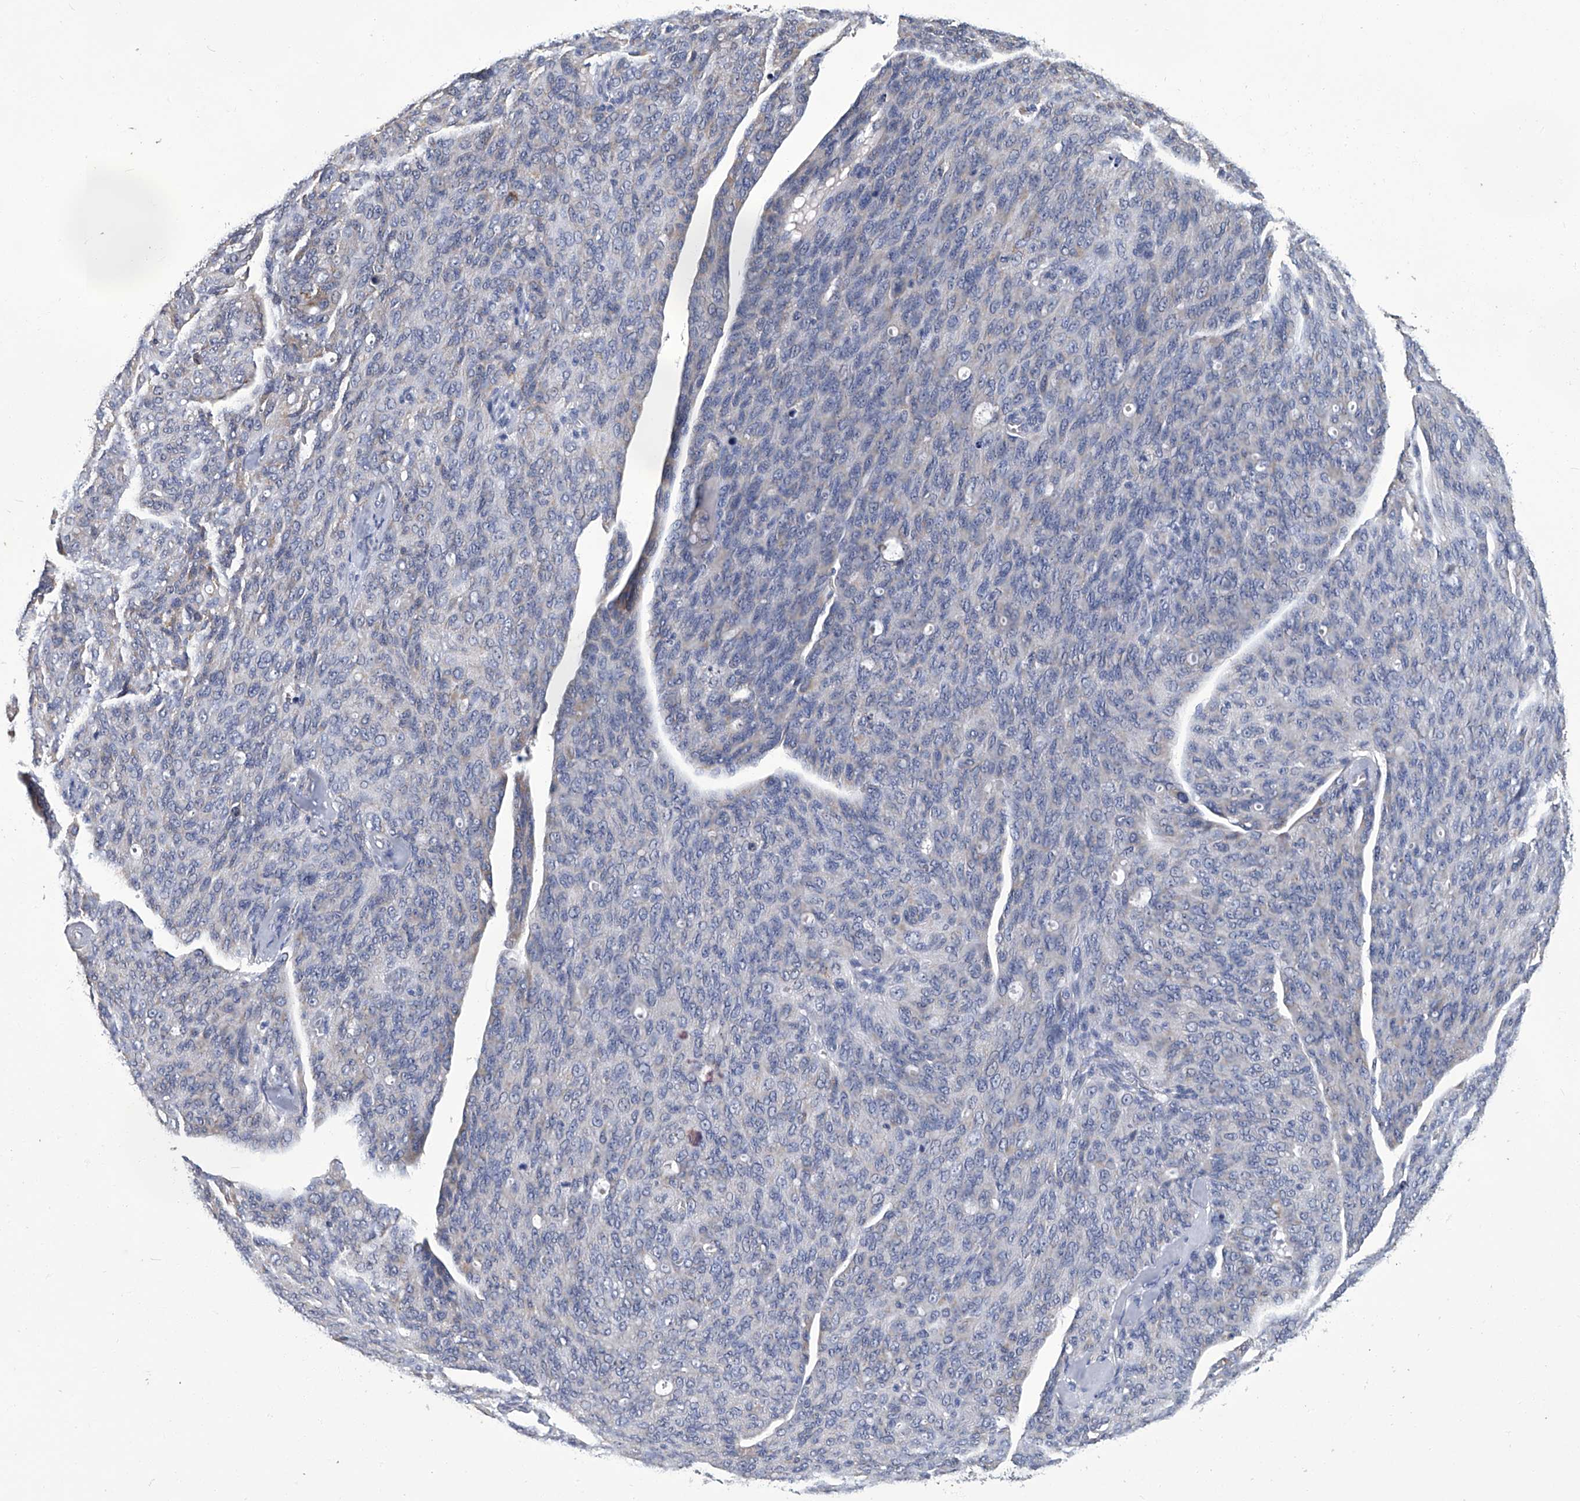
{"staining": {"intensity": "negative", "quantity": "none", "location": "none"}, "tissue": "ovarian cancer", "cell_type": "Tumor cells", "image_type": "cancer", "snomed": [{"axis": "morphology", "description": "Carcinoma, endometroid"}, {"axis": "topography", "description": "Ovary"}], "caption": "Immunohistochemical staining of human ovarian cancer (endometroid carcinoma) demonstrates no significant positivity in tumor cells.", "gene": "OAT", "patient": {"sex": "female", "age": 60}}